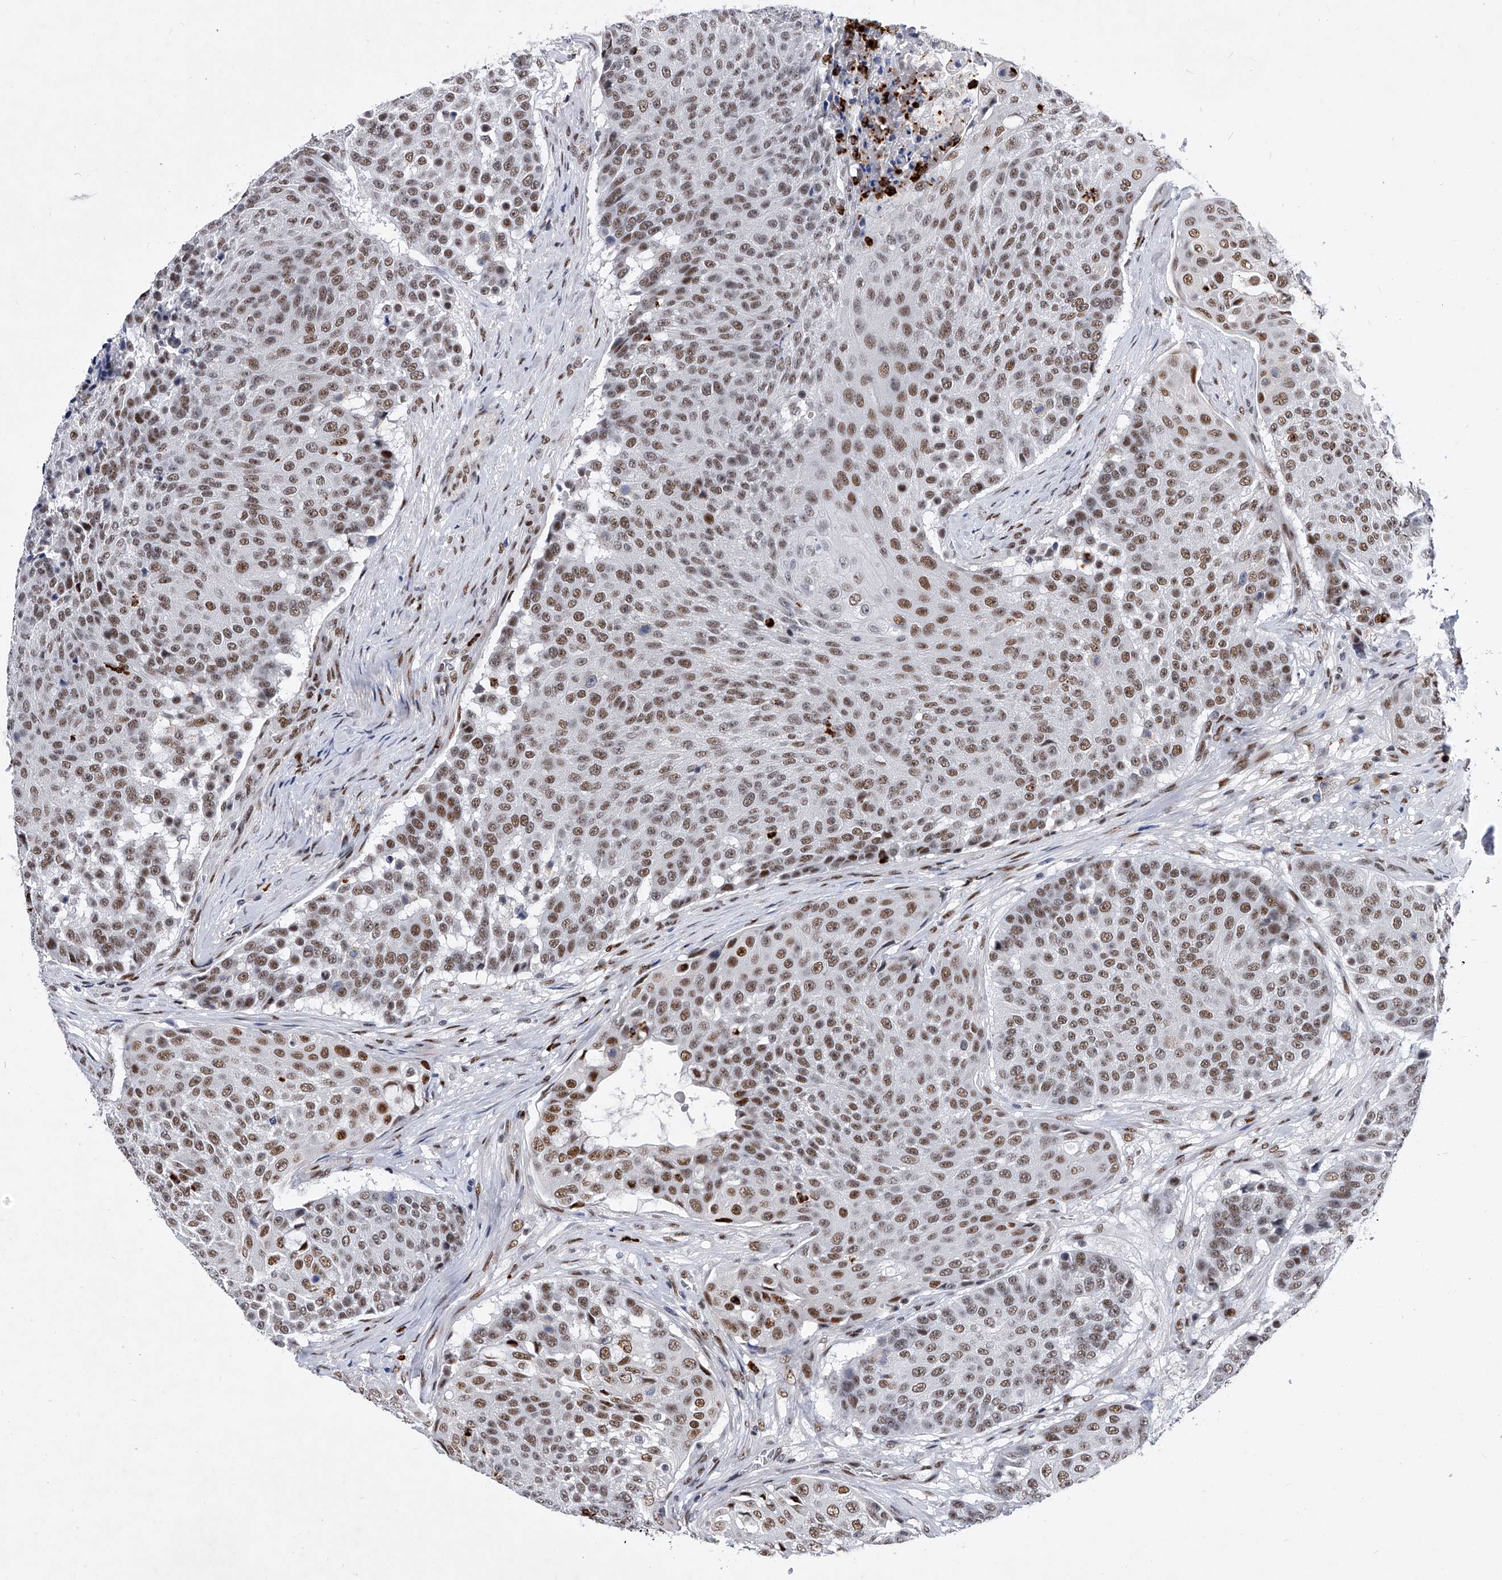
{"staining": {"intensity": "moderate", "quantity": ">75%", "location": "nuclear"}, "tissue": "urothelial cancer", "cell_type": "Tumor cells", "image_type": "cancer", "snomed": [{"axis": "morphology", "description": "Urothelial carcinoma, High grade"}, {"axis": "topography", "description": "Urinary bladder"}], "caption": "Urothelial carcinoma (high-grade) stained with DAB (3,3'-diaminobenzidine) IHC reveals medium levels of moderate nuclear staining in approximately >75% of tumor cells. The staining is performed using DAB brown chromogen to label protein expression. The nuclei are counter-stained blue using hematoxylin.", "gene": "TESK2", "patient": {"sex": "female", "age": 63}}